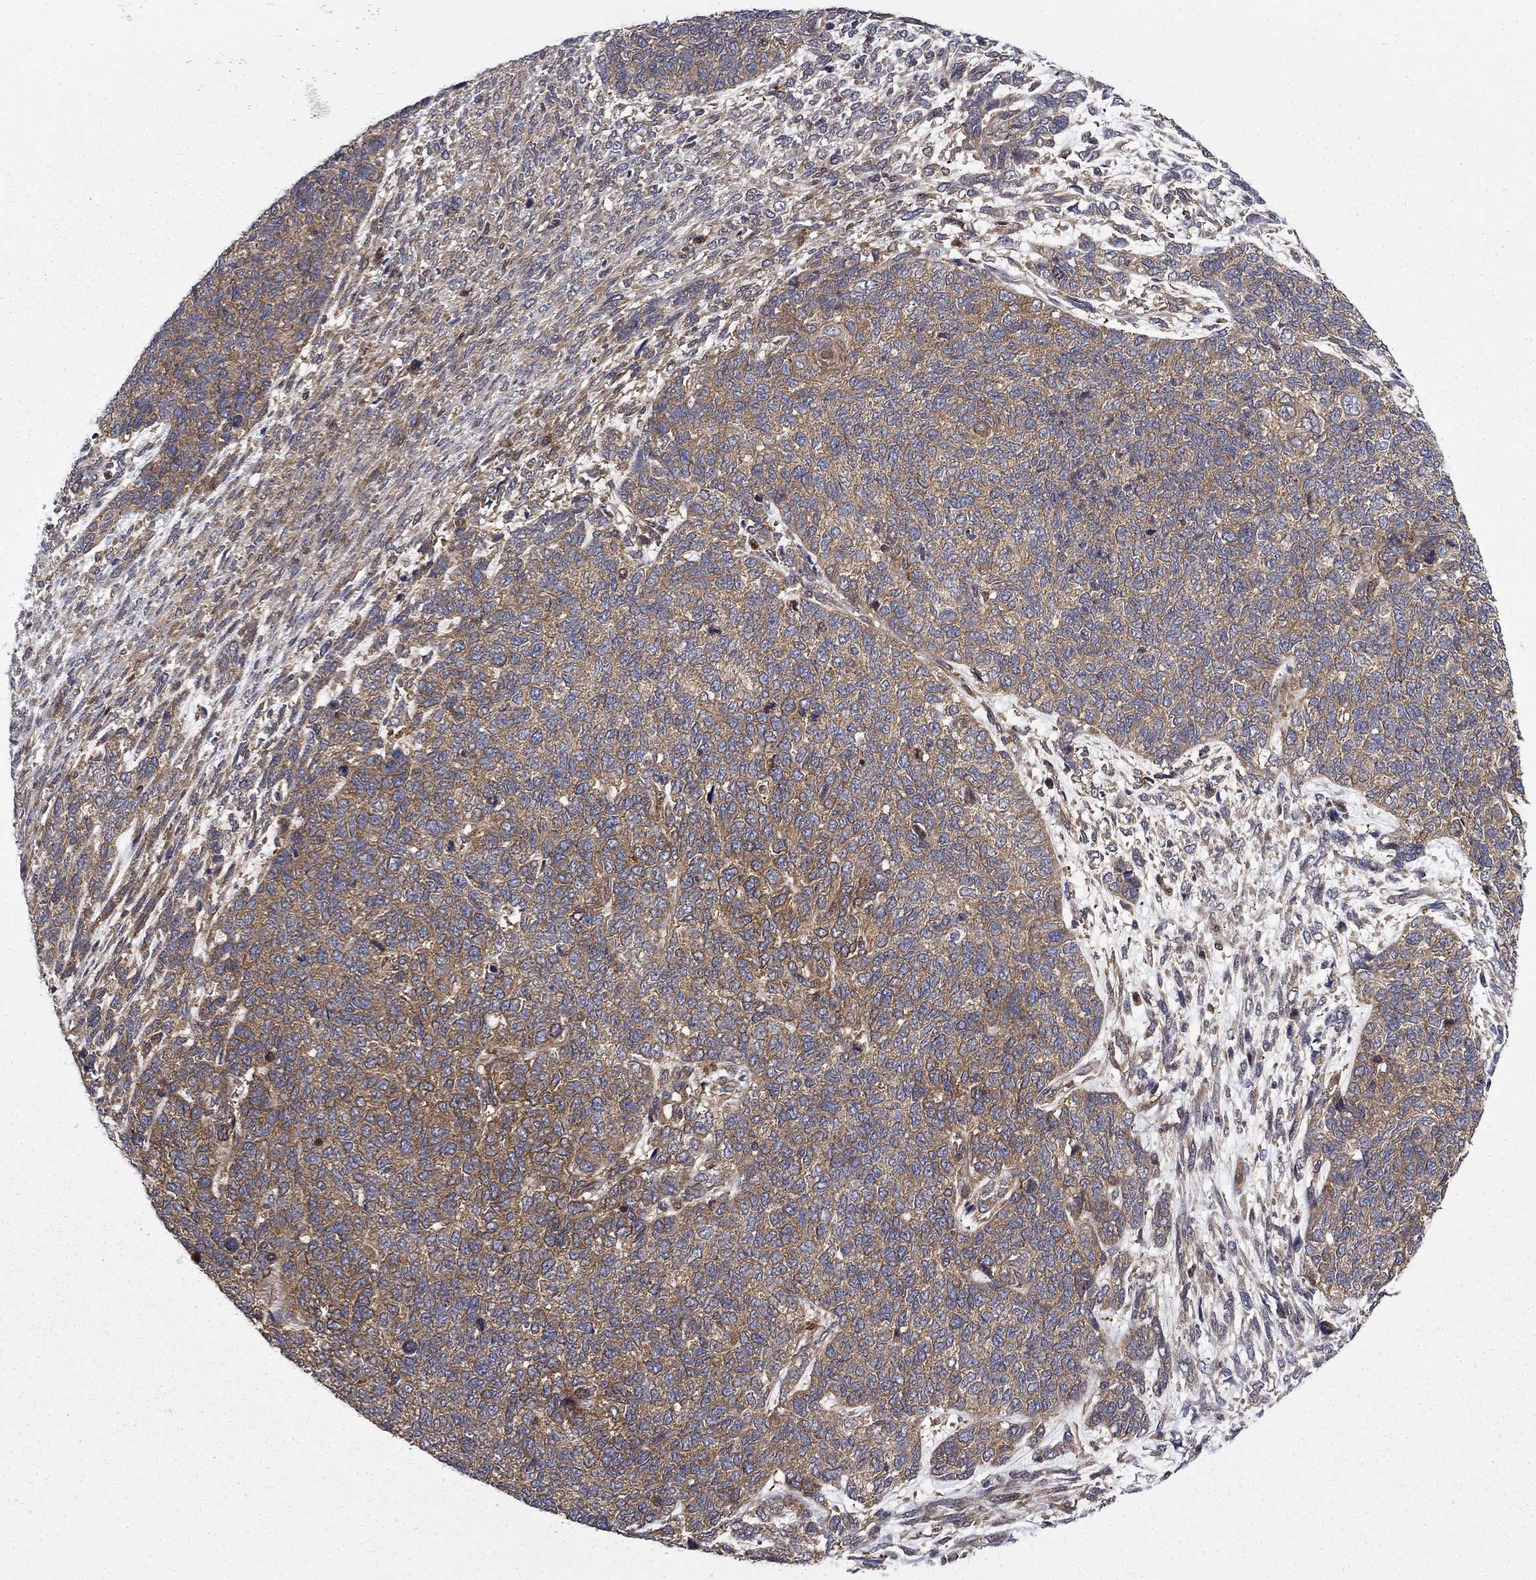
{"staining": {"intensity": "weak", "quantity": ">75%", "location": "cytoplasmic/membranous"}, "tissue": "cervical cancer", "cell_type": "Tumor cells", "image_type": "cancer", "snomed": [{"axis": "morphology", "description": "Squamous cell carcinoma, NOS"}, {"axis": "topography", "description": "Cervix"}], "caption": "The immunohistochemical stain shows weak cytoplasmic/membranous positivity in tumor cells of squamous cell carcinoma (cervical) tissue. The protein is stained brown, and the nuclei are stained in blue (DAB IHC with brightfield microscopy, high magnification).", "gene": "HDAC4", "patient": {"sex": "female", "age": 63}}